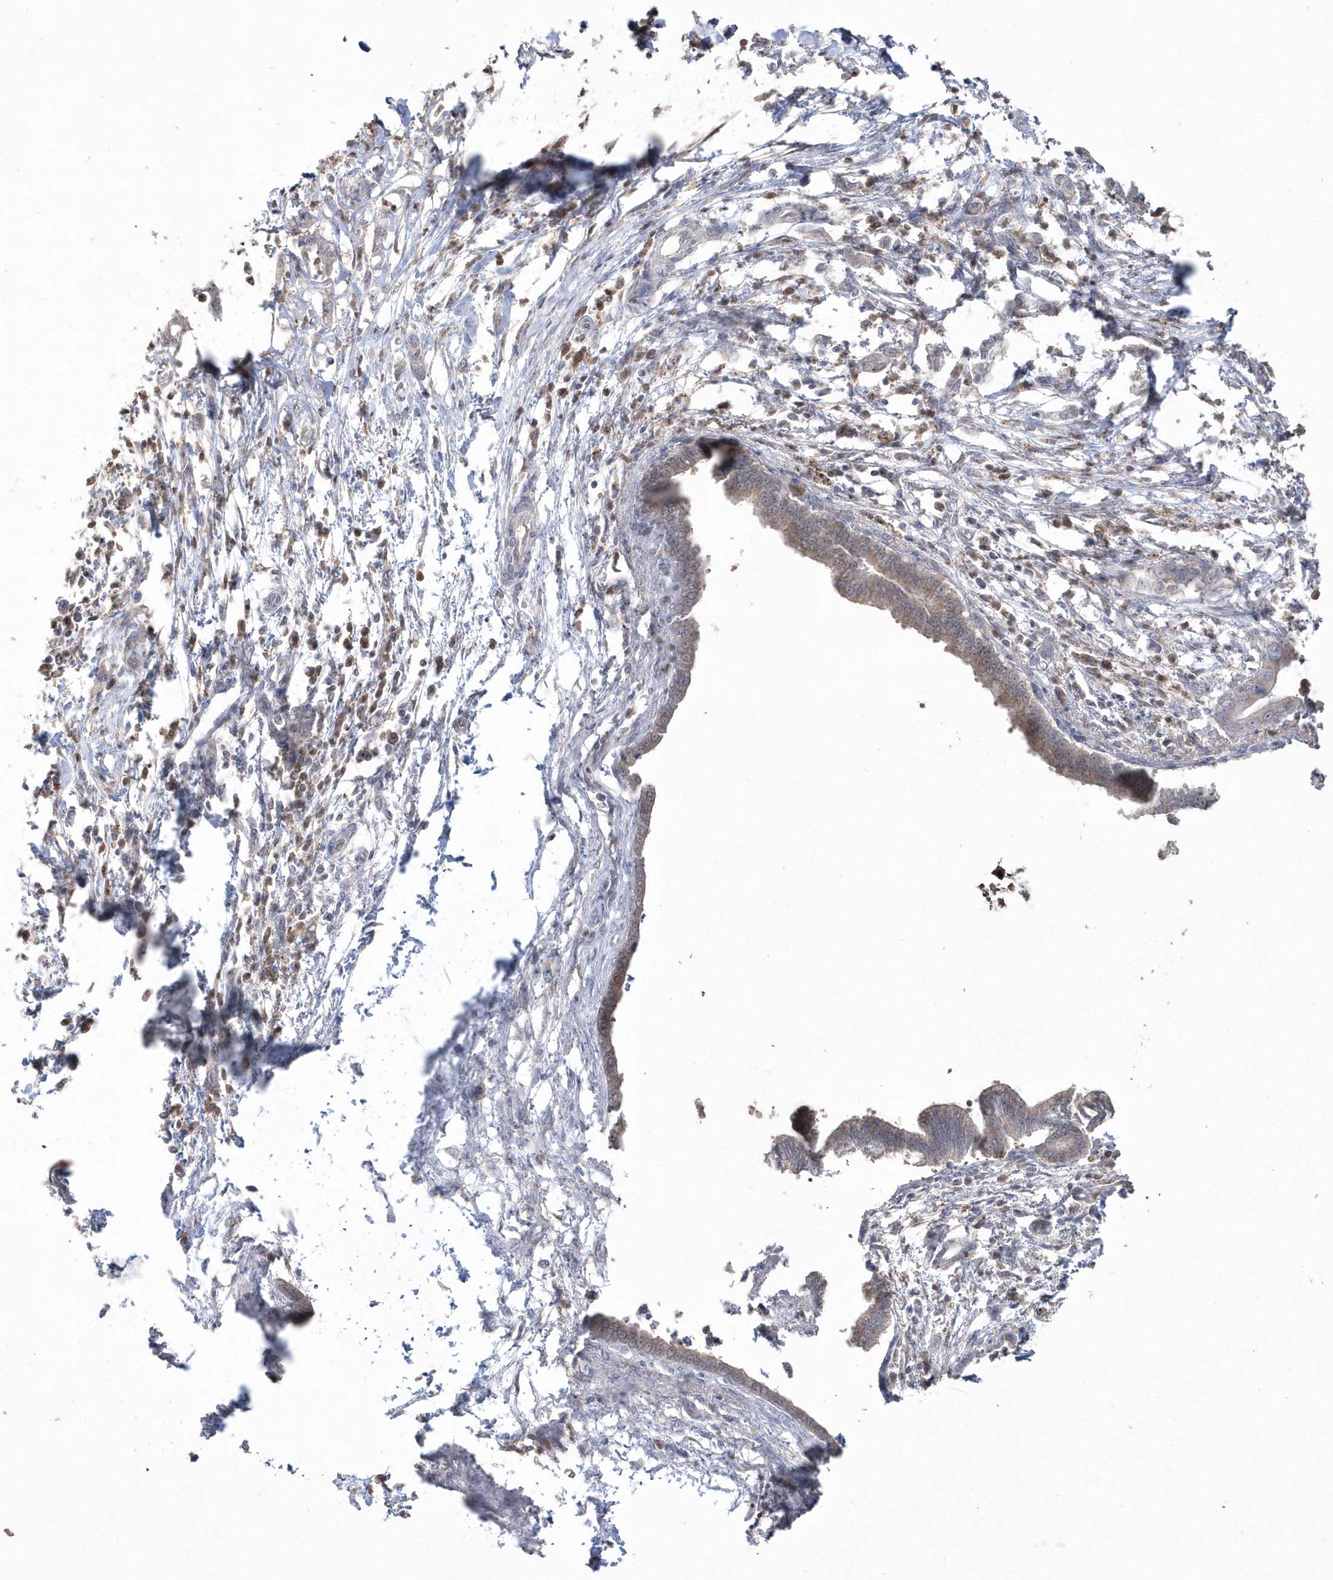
{"staining": {"intensity": "weak", "quantity": ">75%", "location": "cytoplasmic/membranous"}, "tissue": "pancreatic cancer", "cell_type": "Tumor cells", "image_type": "cancer", "snomed": [{"axis": "morphology", "description": "Adenocarcinoma, NOS"}, {"axis": "topography", "description": "Pancreas"}], "caption": "Brown immunohistochemical staining in human adenocarcinoma (pancreatic) shows weak cytoplasmic/membranous expression in approximately >75% of tumor cells.", "gene": "GEMIN6", "patient": {"sex": "female", "age": 55}}